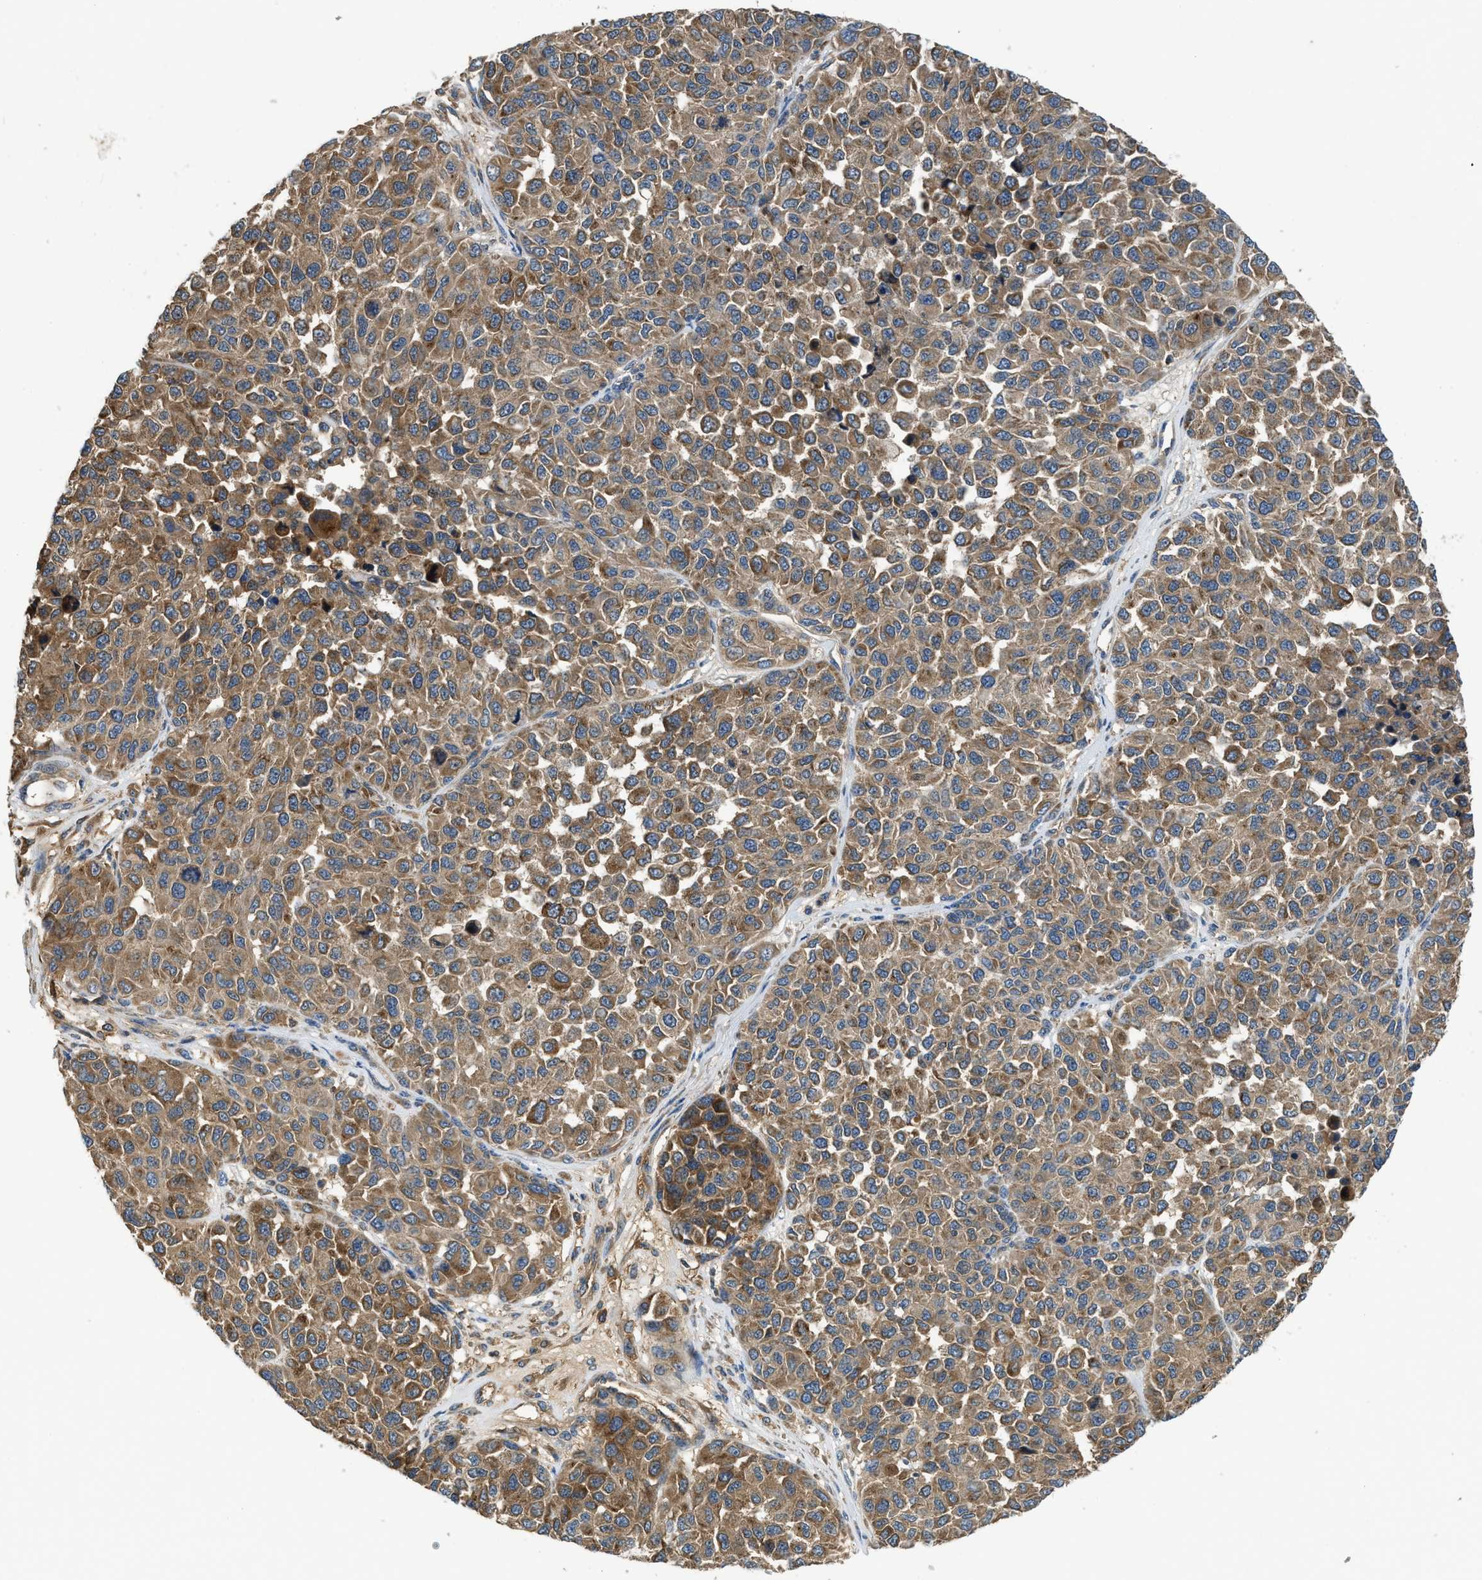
{"staining": {"intensity": "moderate", "quantity": ">75%", "location": "cytoplasmic/membranous"}, "tissue": "melanoma", "cell_type": "Tumor cells", "image_type": "cancer", "snomed": [{"axis": "morphology", "description": "Malignant melanoma, NOS"}, {"axis": "topography", "description": "Skin"}], "caption": "A brown stain labels moderate cytoplasmic/membranous expression of a protein in human melanoma tumor cells.", "gene": "PAFAH2", "patient": {"sex": "male", "age": 62}}